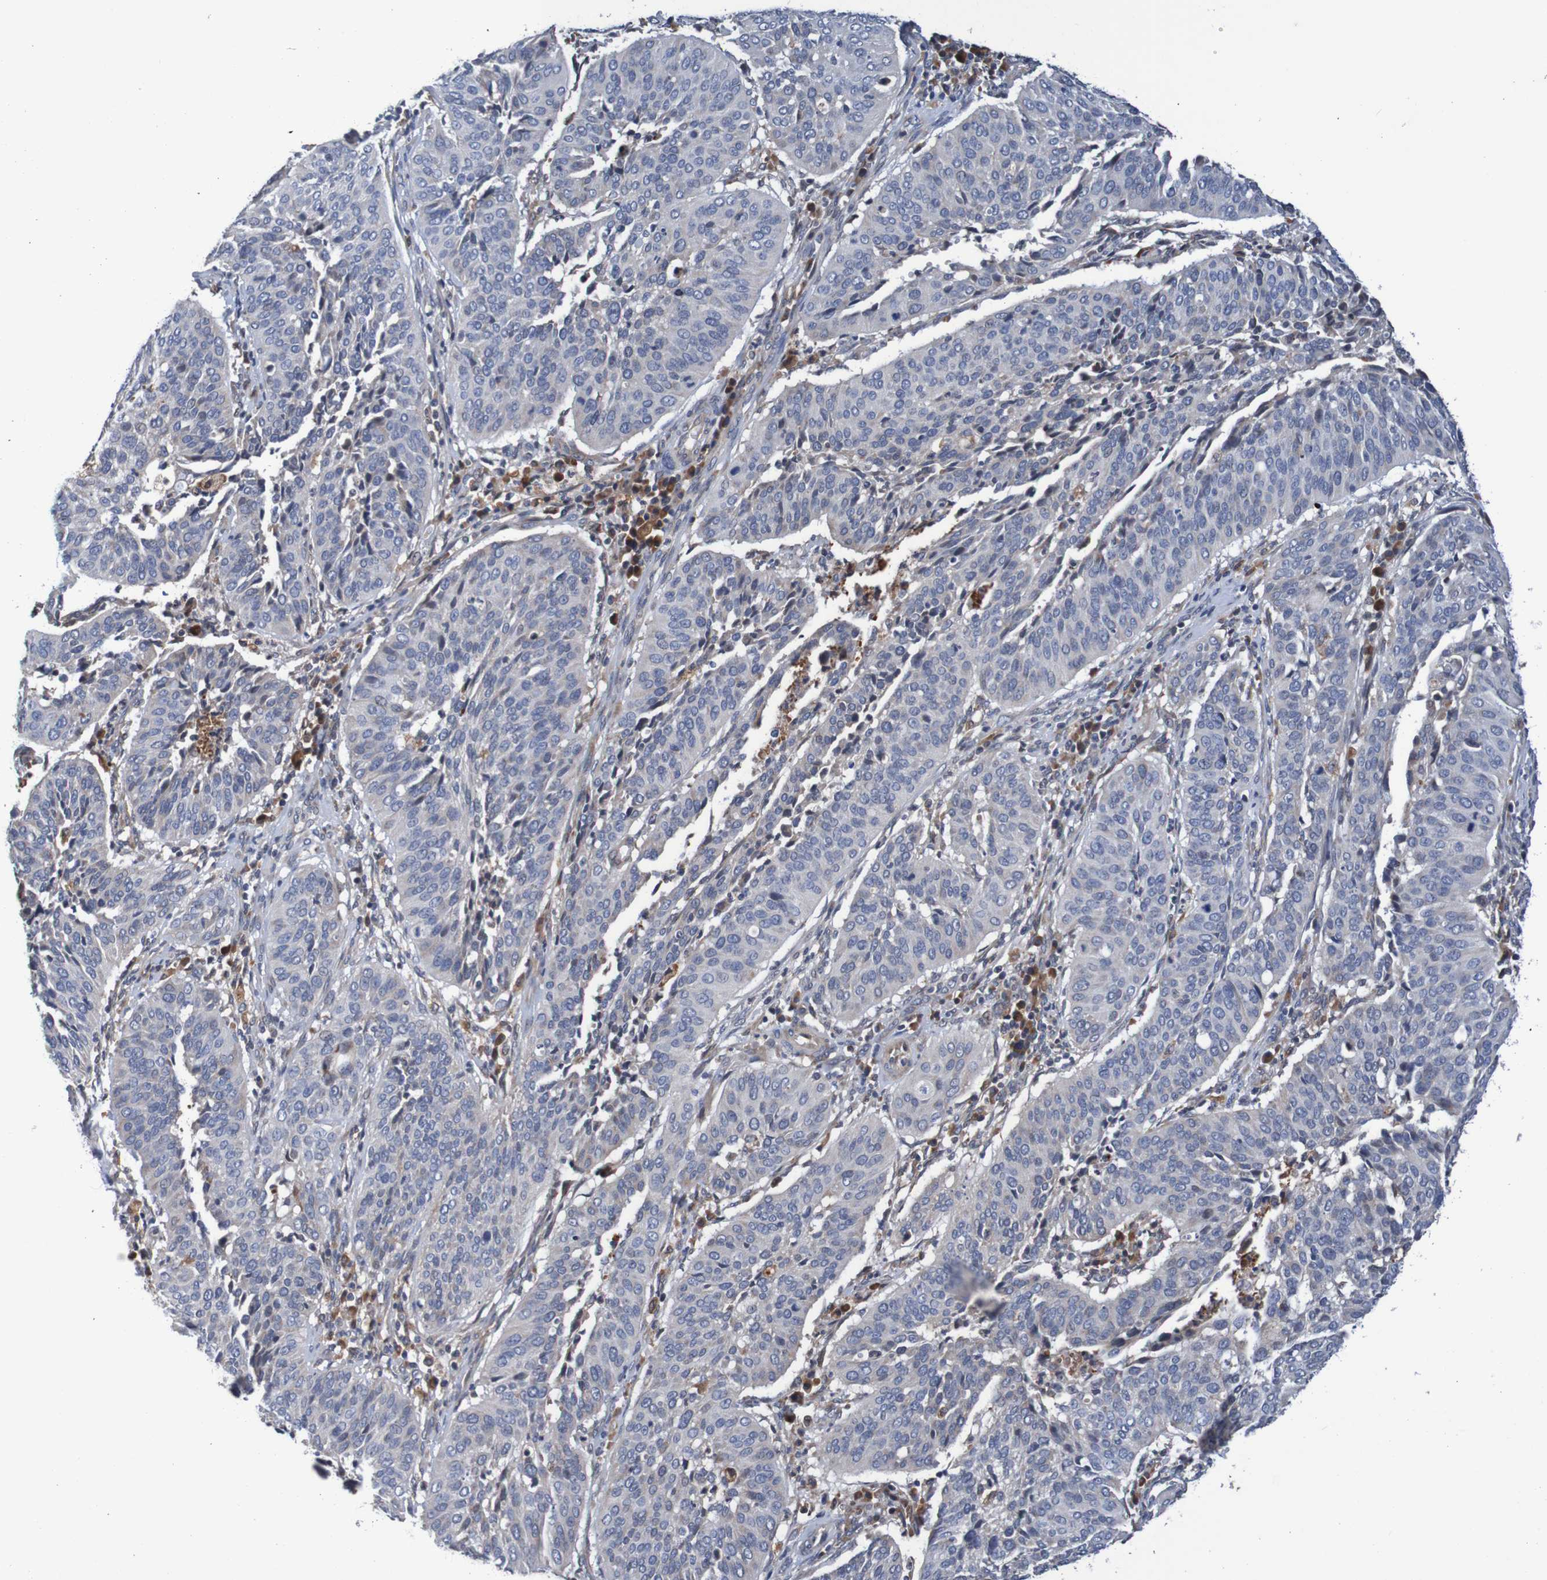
{"staining": {"intensity": "negative", "quantity": "none", "location": "none"}, "tissue": "cervical cancer", "cell_type": "Tumor cells", "image_type": "cancer", "snomed": [{"axis": "morphology", "description": "Normal tissue, NOS"}, {"axis": "morphology", "description": "Squamous cell carcinoma, NOS"}, {"axis": "topography", "description": "Cervix"}], "caption": "Tumor cells show no significant expression in cervical cancer (squamous cell carcinoma). (DAB immunohistochemistry (IHC) visualized using brightfield microscopy, high magnification).", "gene": "FIBP", "patient": {"sex": "female", "age": 39}}